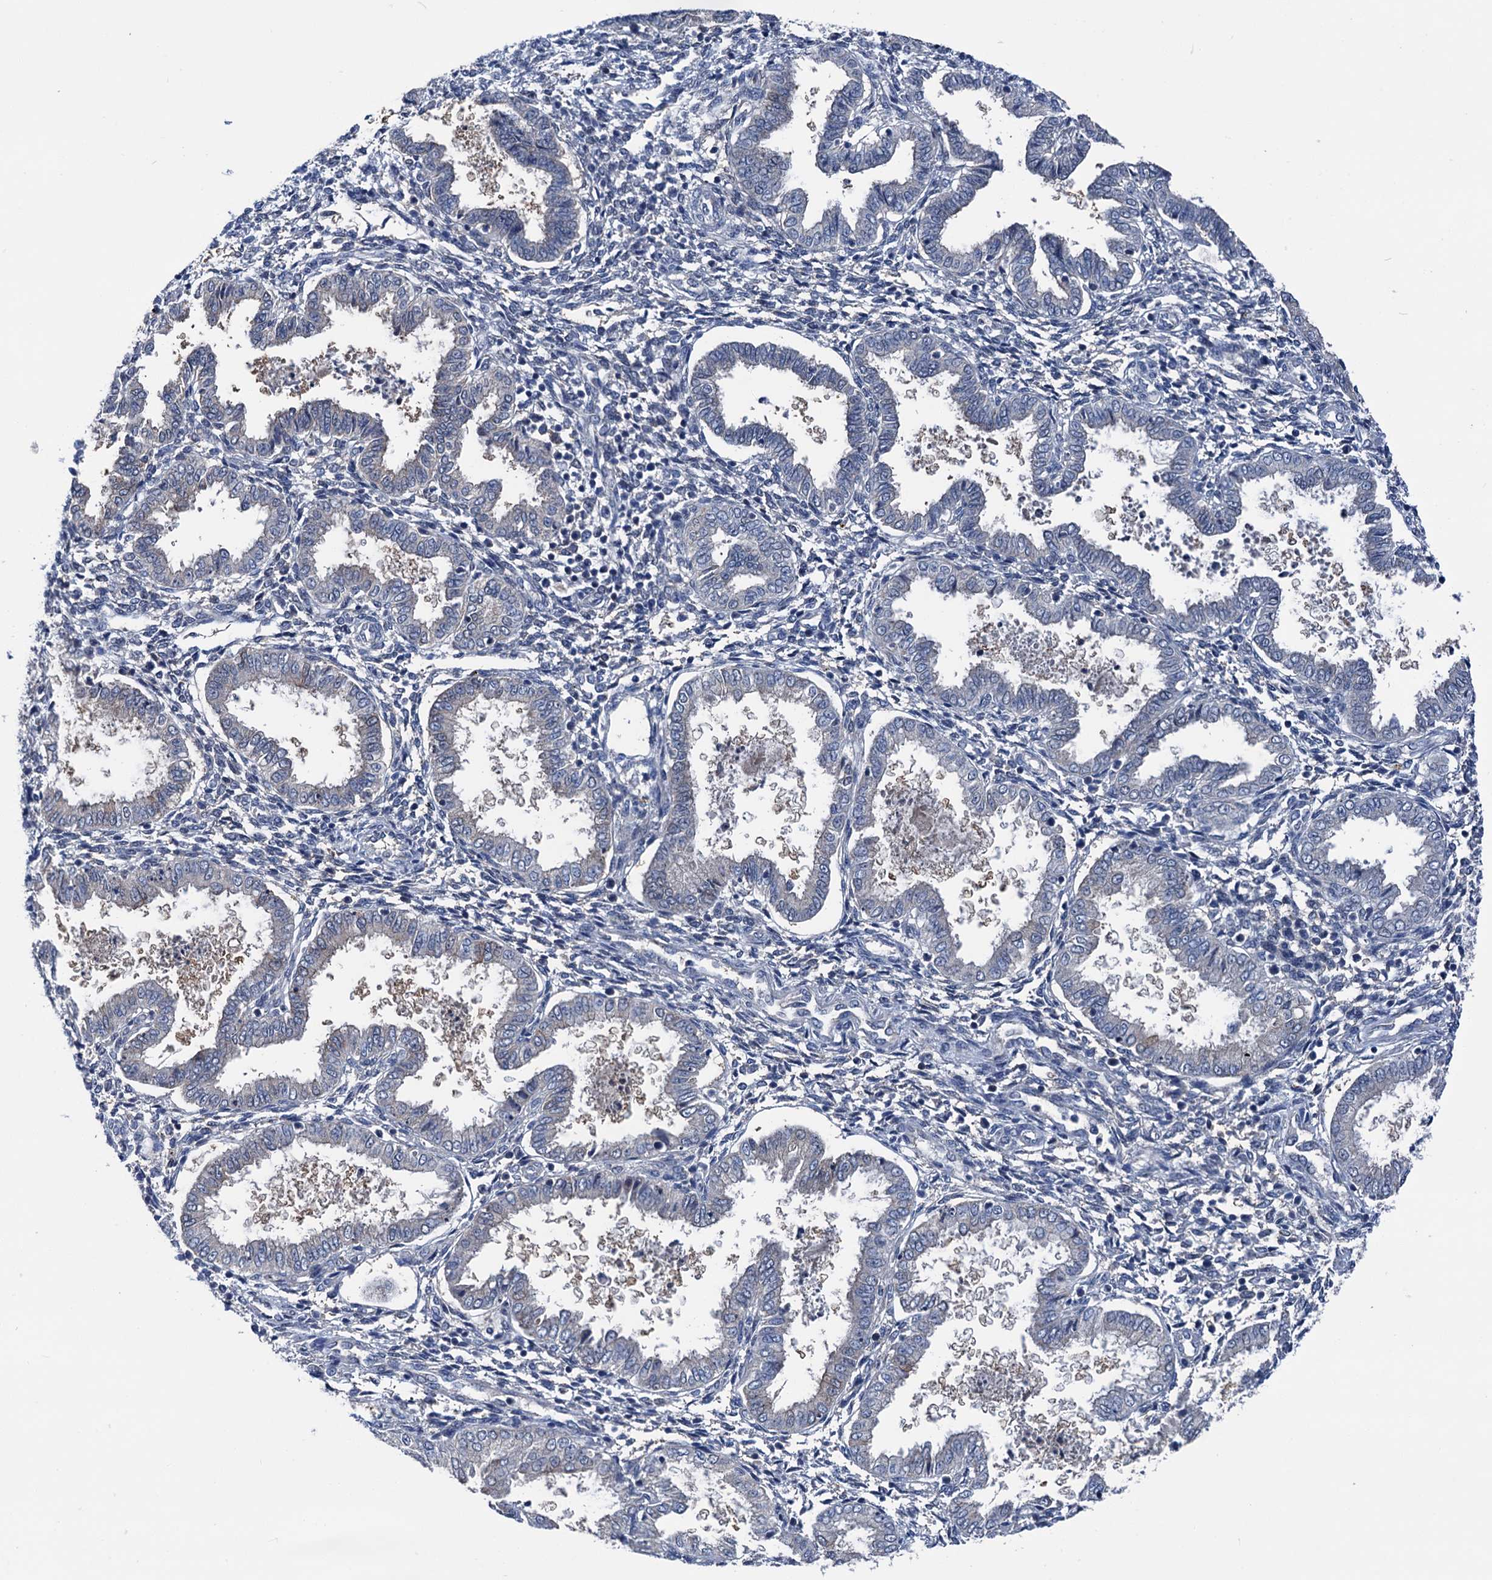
{"staining": {"intensity": "negative", "quantity": "none", "location": "none"}, "tissue": "endometrium", "cell_type": "Cells in endometrial stroma", "image_type": "normal", "snomed": [{"axis": "morphology", "description": "Normal tissue, NOS"}, {"axis": "topography", "description": "Endometrium"}], "caption": "High magnification brightfield microscopy of unremarkable endometrium stained with DAB (3,3'-diaminobenzidine) (brown) and counterstained with hematoxylin (blue): cells in endometrial stroma show no significant expression. Brightfield microscopy of IHC stained with DAB (3,3'-diaminobenzidine) (brown) and hematoxylin (blue), captured at high magnification.", "gene": "GLO1", "patient": {"sex": "female", "age": 33}}